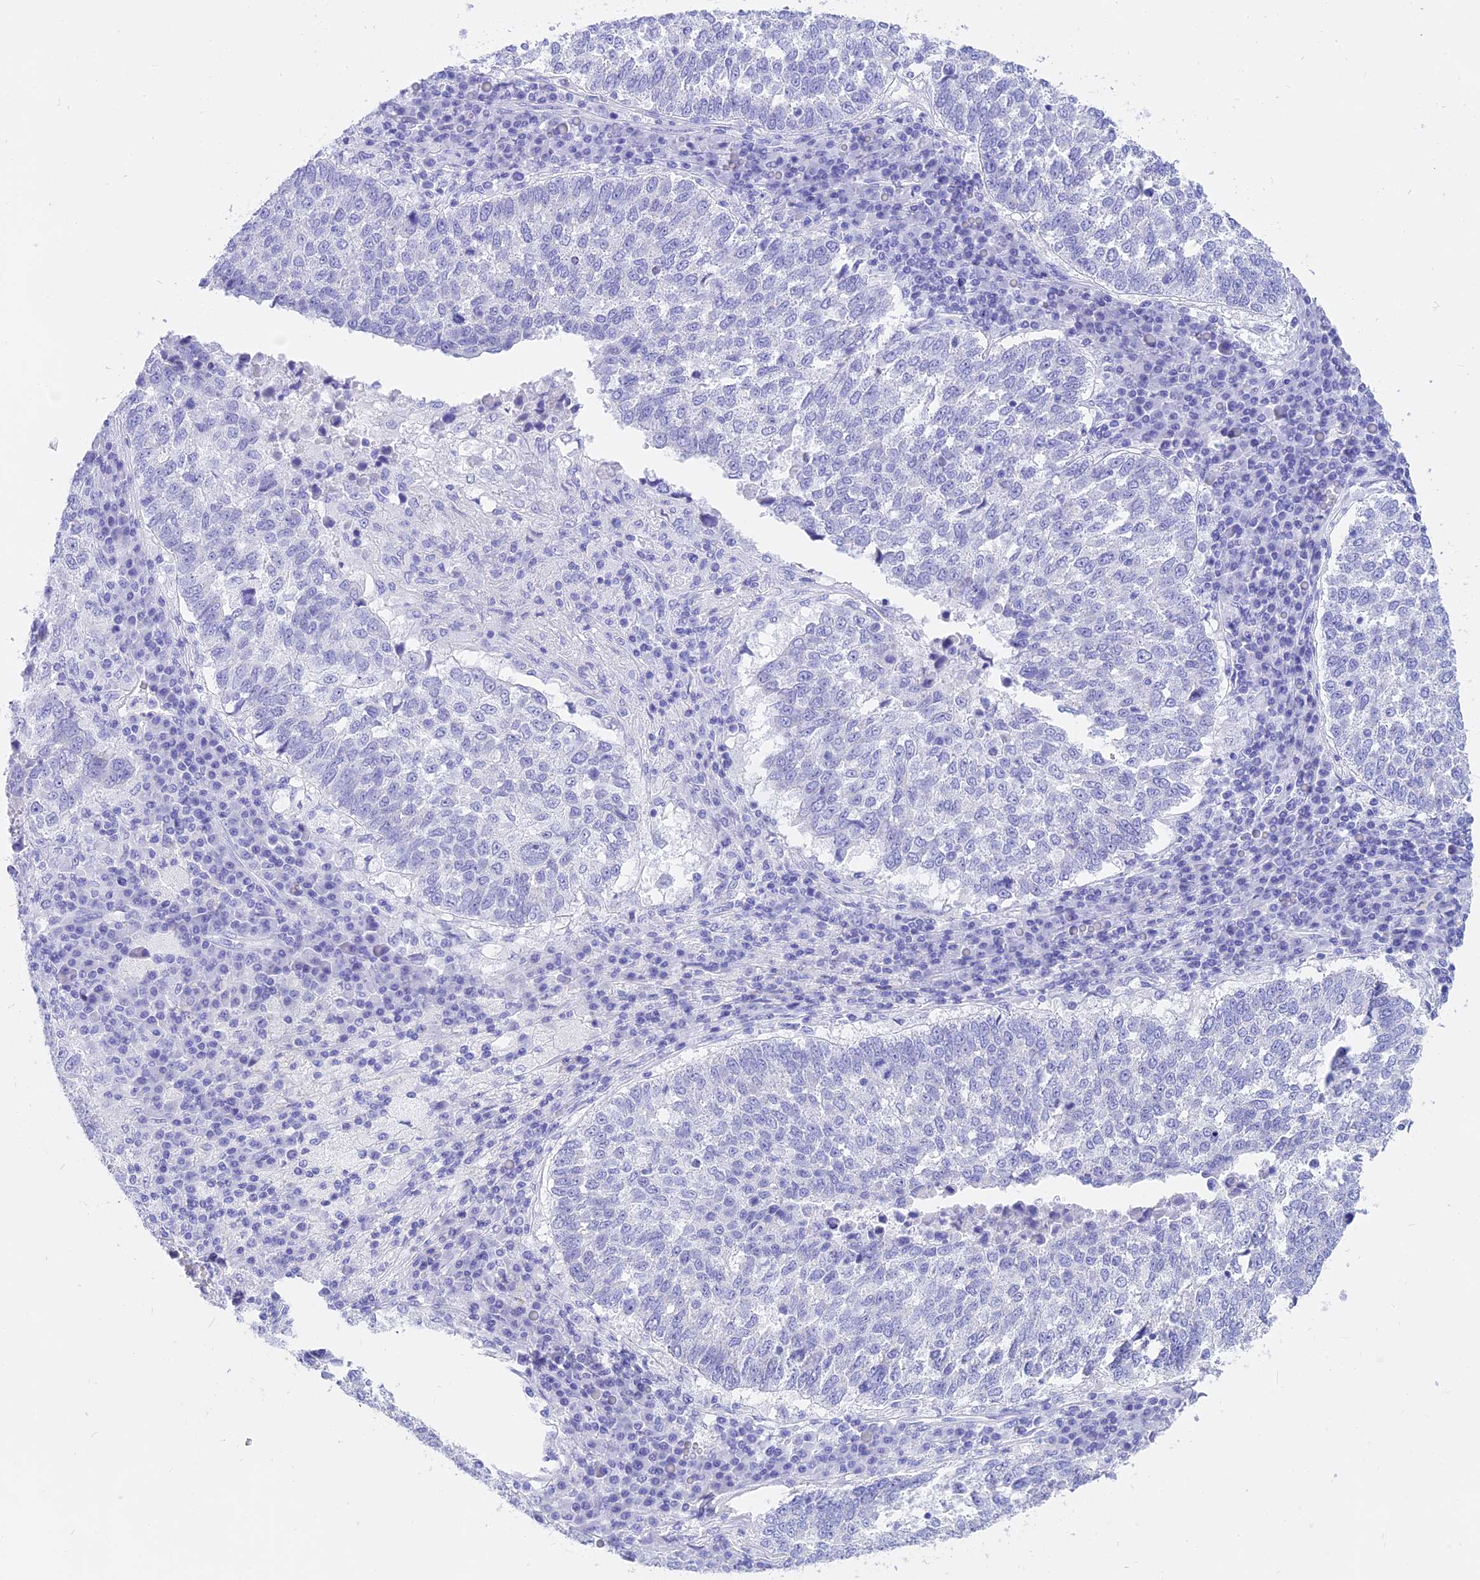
{"staining": {"intensity": "negative", "quantity": "none", "location": "none"}, "tissue": "lung cancer", "cell_type": "Tumor cells", "image_type": "cancer", "snomed": [{"axis": "morphology", "description": "Squamous cell carcinoma, NOS"}, {"axis": "topography", "description": "Lung"}], "caption": "The immunohistochemistry (IHC) micrograph has no significant positivity in tumor cells of lung squamous cell carcinoma tissue. (Stains: DAB IHC with hematoxylin counter stain, Microscopy: brightfield microscopy at high magnification).", "gene": "ISCA1", "patient": {"sex": "male", "age": 73}}